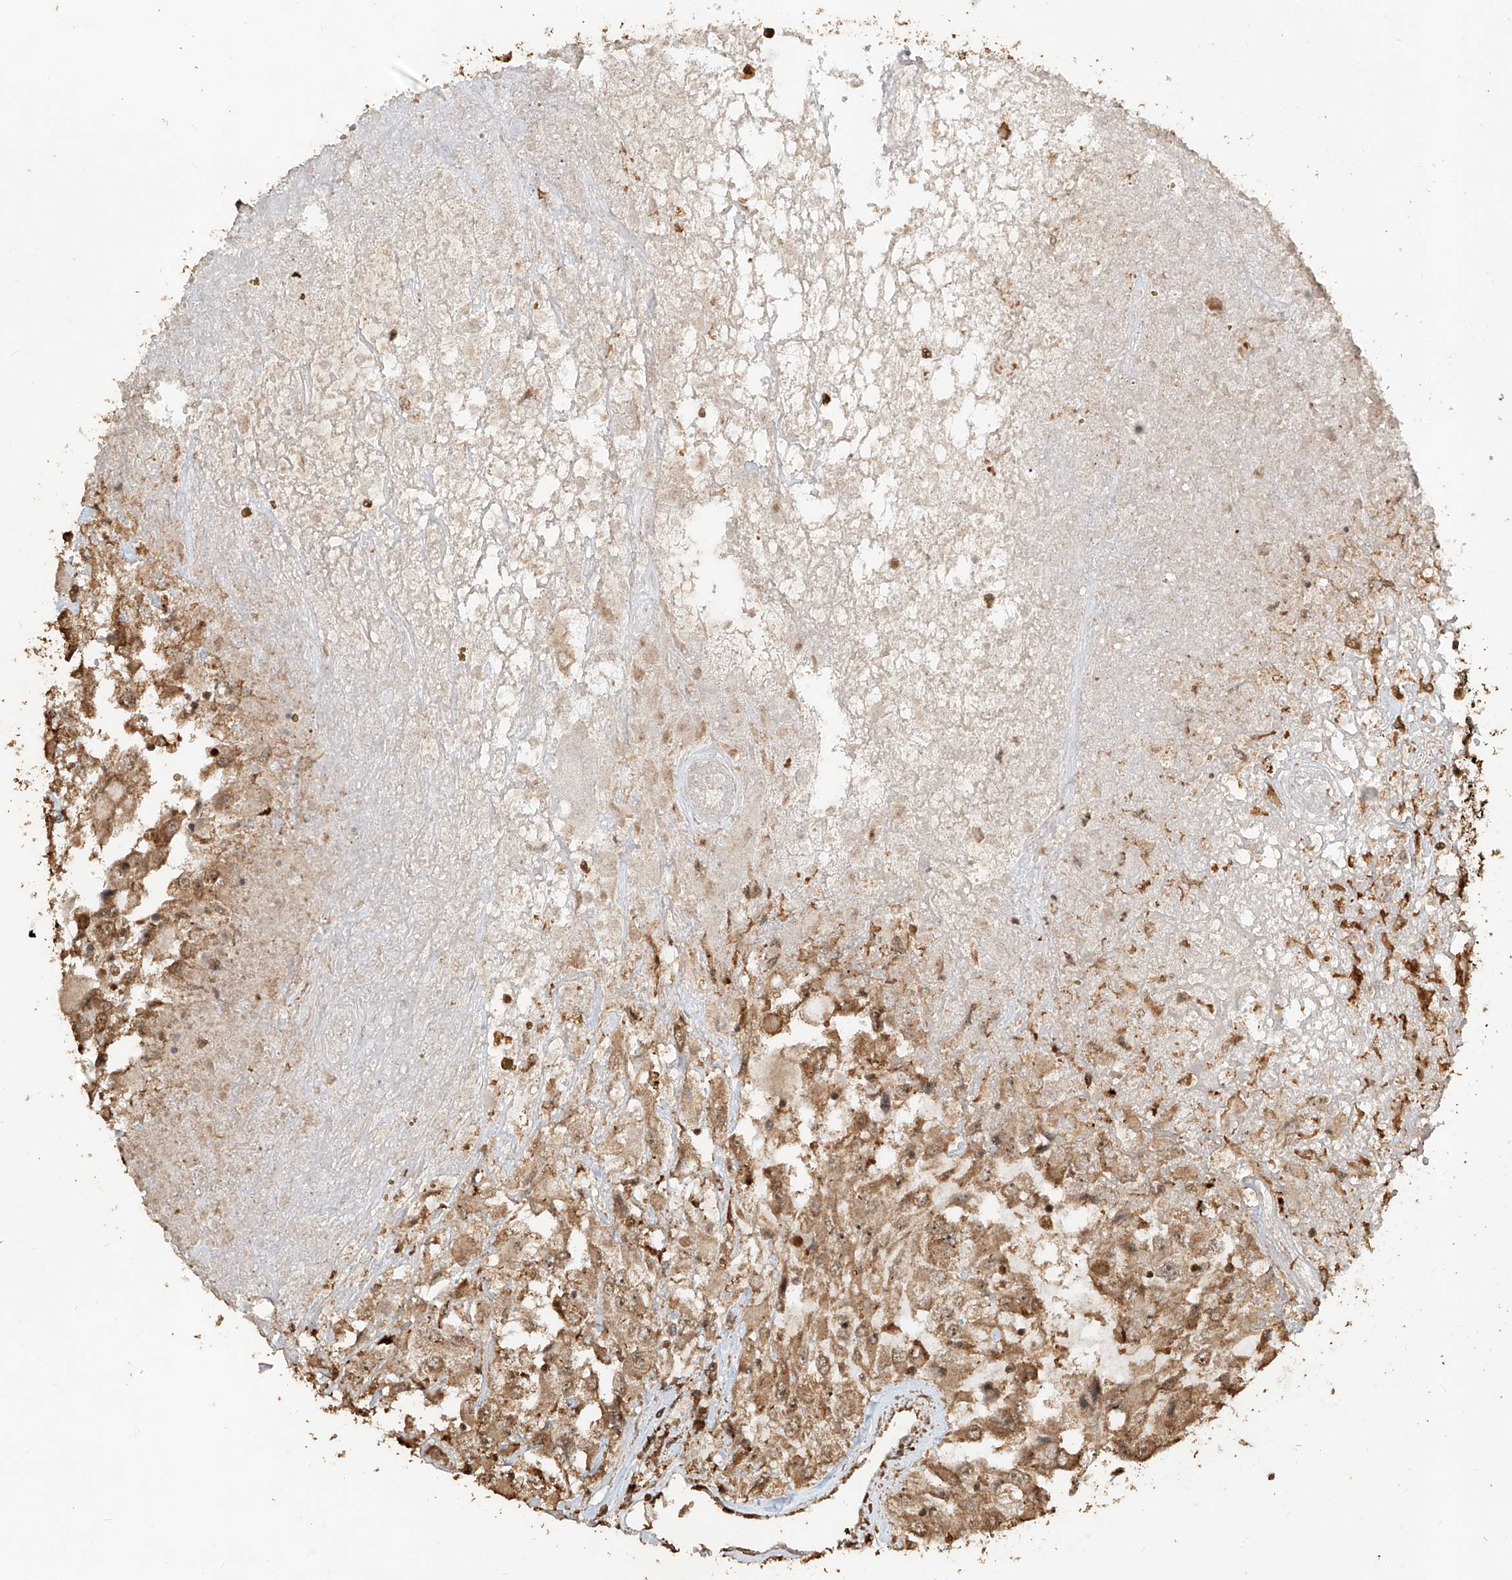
{"staining": {"intensity": "moderate", "quantity": ">75%", "location": "cytoplasmic/membranous"}, "tissue": "renal cancer", "cell_type": "Tumor cells", "image_type": "cancer", "snomed": [{"axis": "morphology", "description": "Adenocarcinoma, NOS"}, {"axis": "topography", "description": "Kidney"}], "caption": "Renal cancer stained with a protein marker demonstrates moderate staining in tumor cells.", "gene": "ZNF660", "patient": {"sex": "female", "age": 52}}